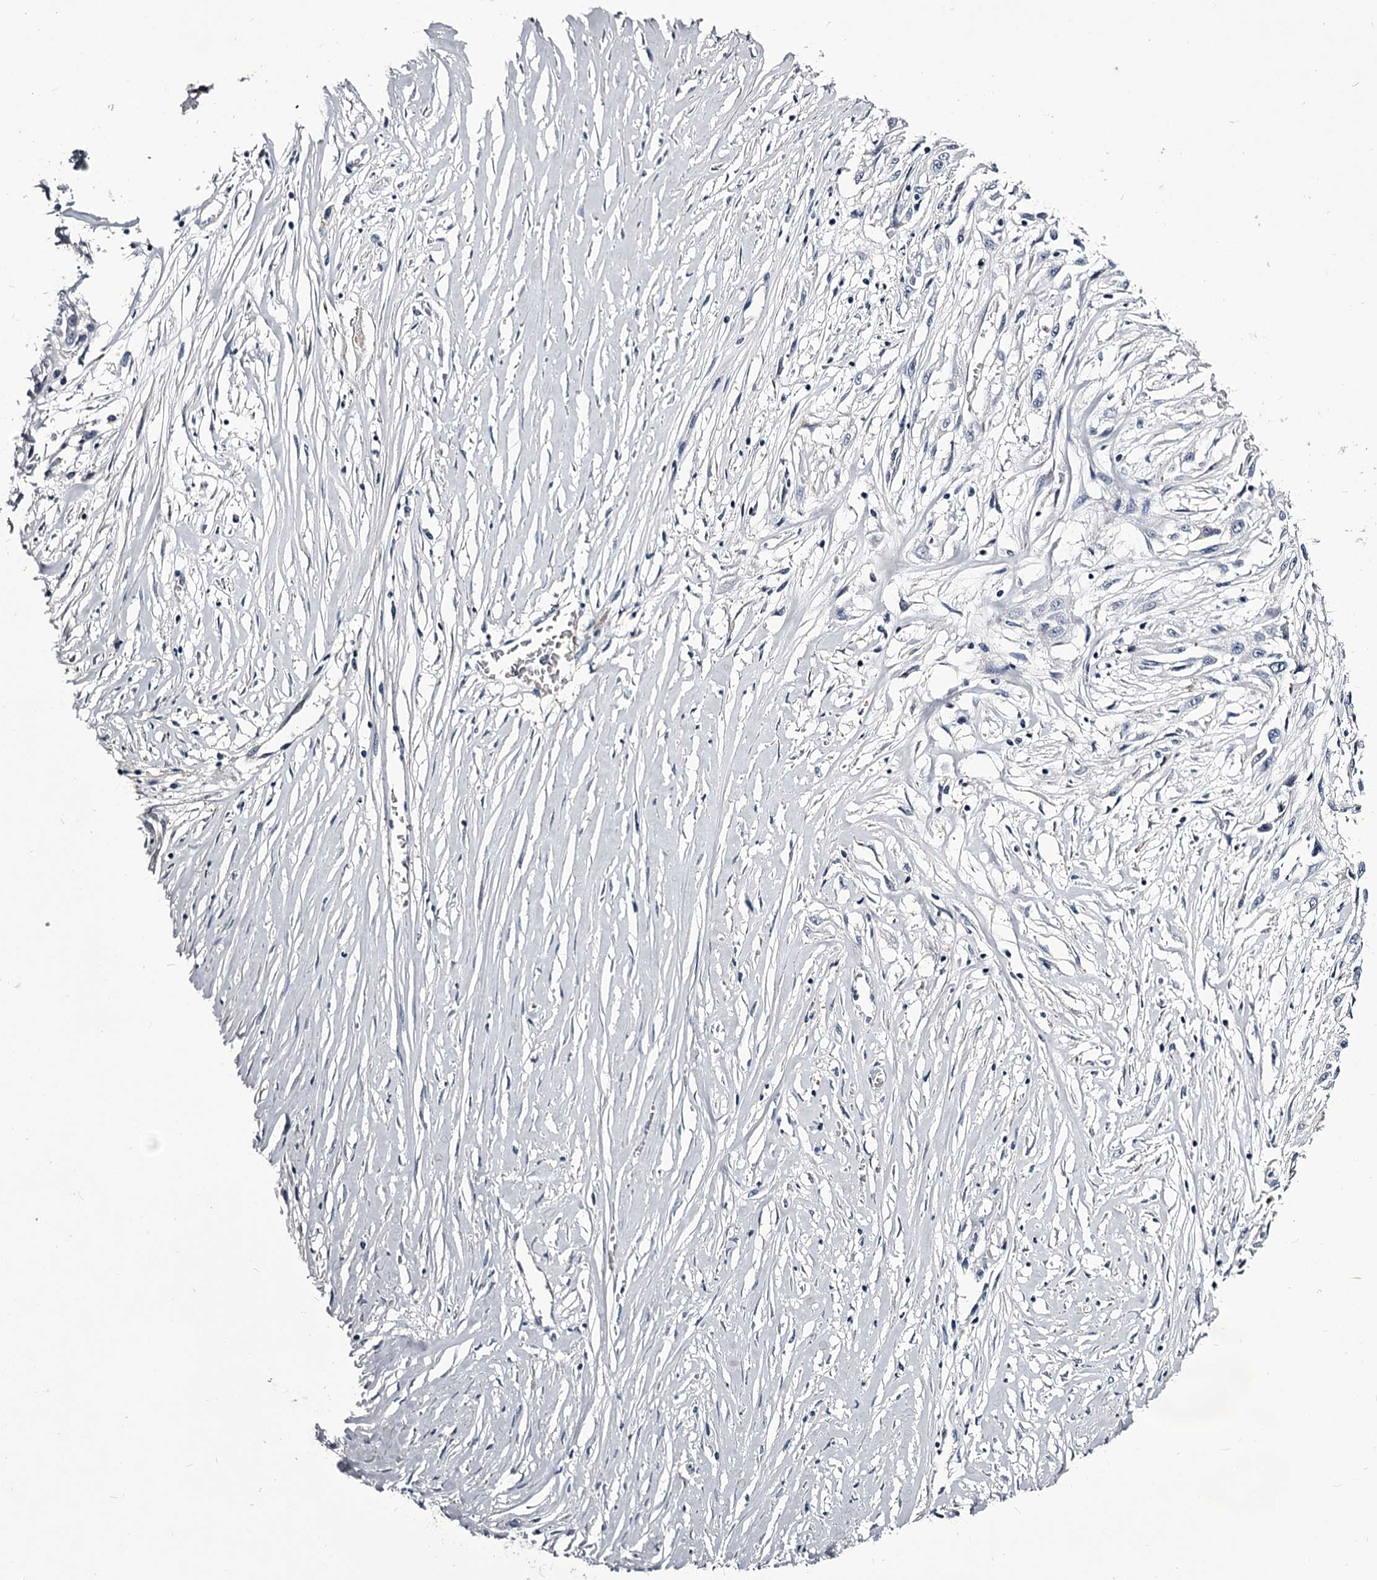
{"staining": {"intensity": "negative", "quantity": "none", "location": "none"}, "tissue": "skin cancer", "cell_type": "Tumor cells", "image_type": "cancer", "snomed": [{"axis": "morphology", "description": "Squamous cell carcinoma, NOS"}, {"axis": "morphology", "description": "Squamous cell carcinoma, metastatic, NOS"}, {"axis": "topography", "description": "Skin"}, {"axis": "topography", "description": "Lymph node"}], "caption": "Metastatic squamous cell carcinoma (skin) was stained to show a protein in brown. There is no significant expression in tumor cells.", "gene": "GSTO1", "patient": {"sex": "male", "age": 75}}